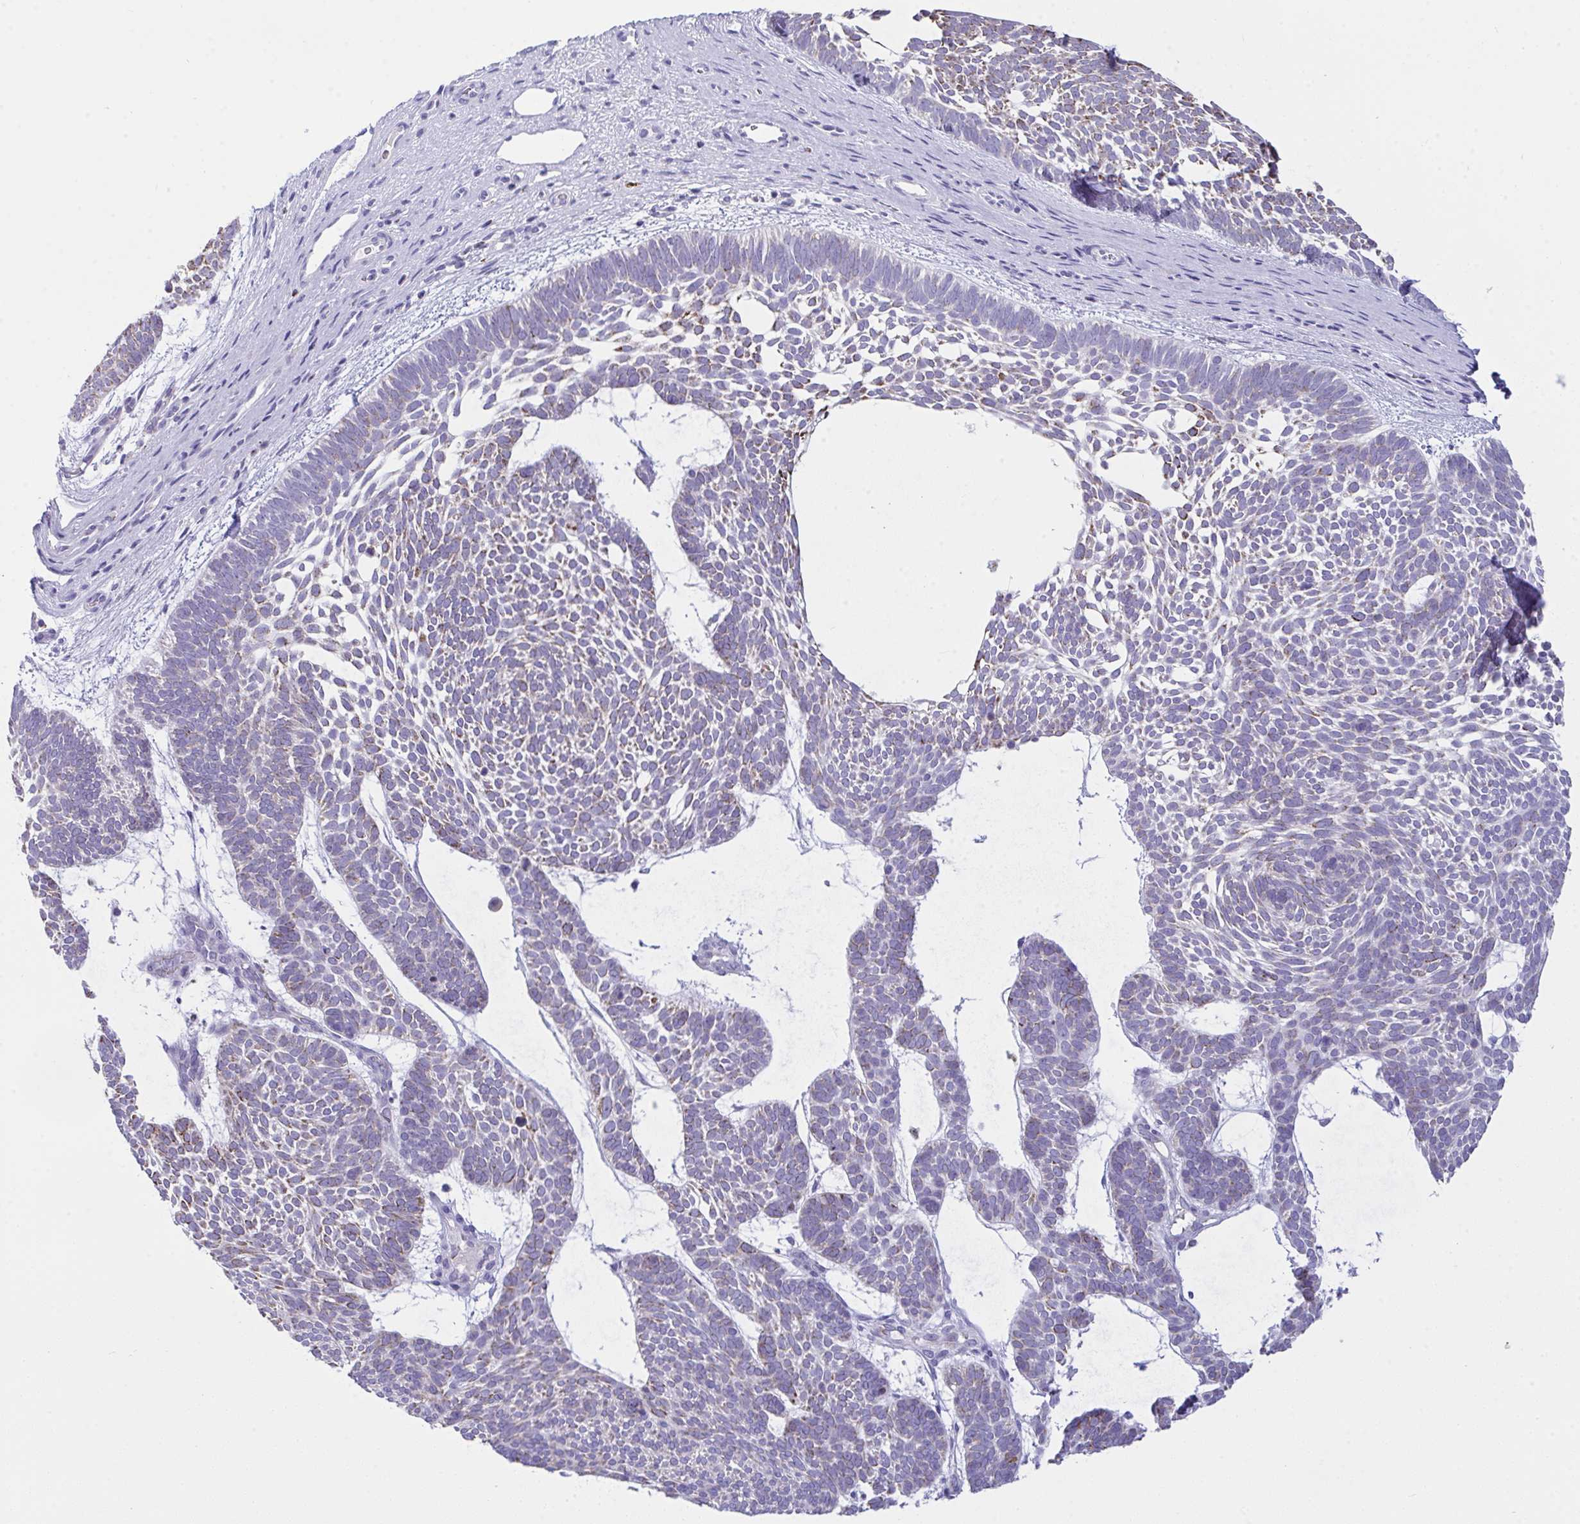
{"staining": {"intensity": "weak", "quantity": "25%-75%", "location": "cytoplasmic/membranous"}, "tissue": "skin cancer", "cell_type": "Tumor cells", "image_type": "cancer", "snomed": [{"axis": "morphology", "description": "Basal cell carcinoma"}, {"axis": "topography", "description": "Skin"}, {"axis": "topography", "description": "Skin of face"}], "caption": "IHC photomicrograph of skin basal cell carcinoma stained for a protein (brown), which displays low levels of weak cytoplasmic/membranous positivity in about 25%-75% of tumor cells.", "gene": "PLA2G12B", "patient": {"sex": "male", "age": 83}}